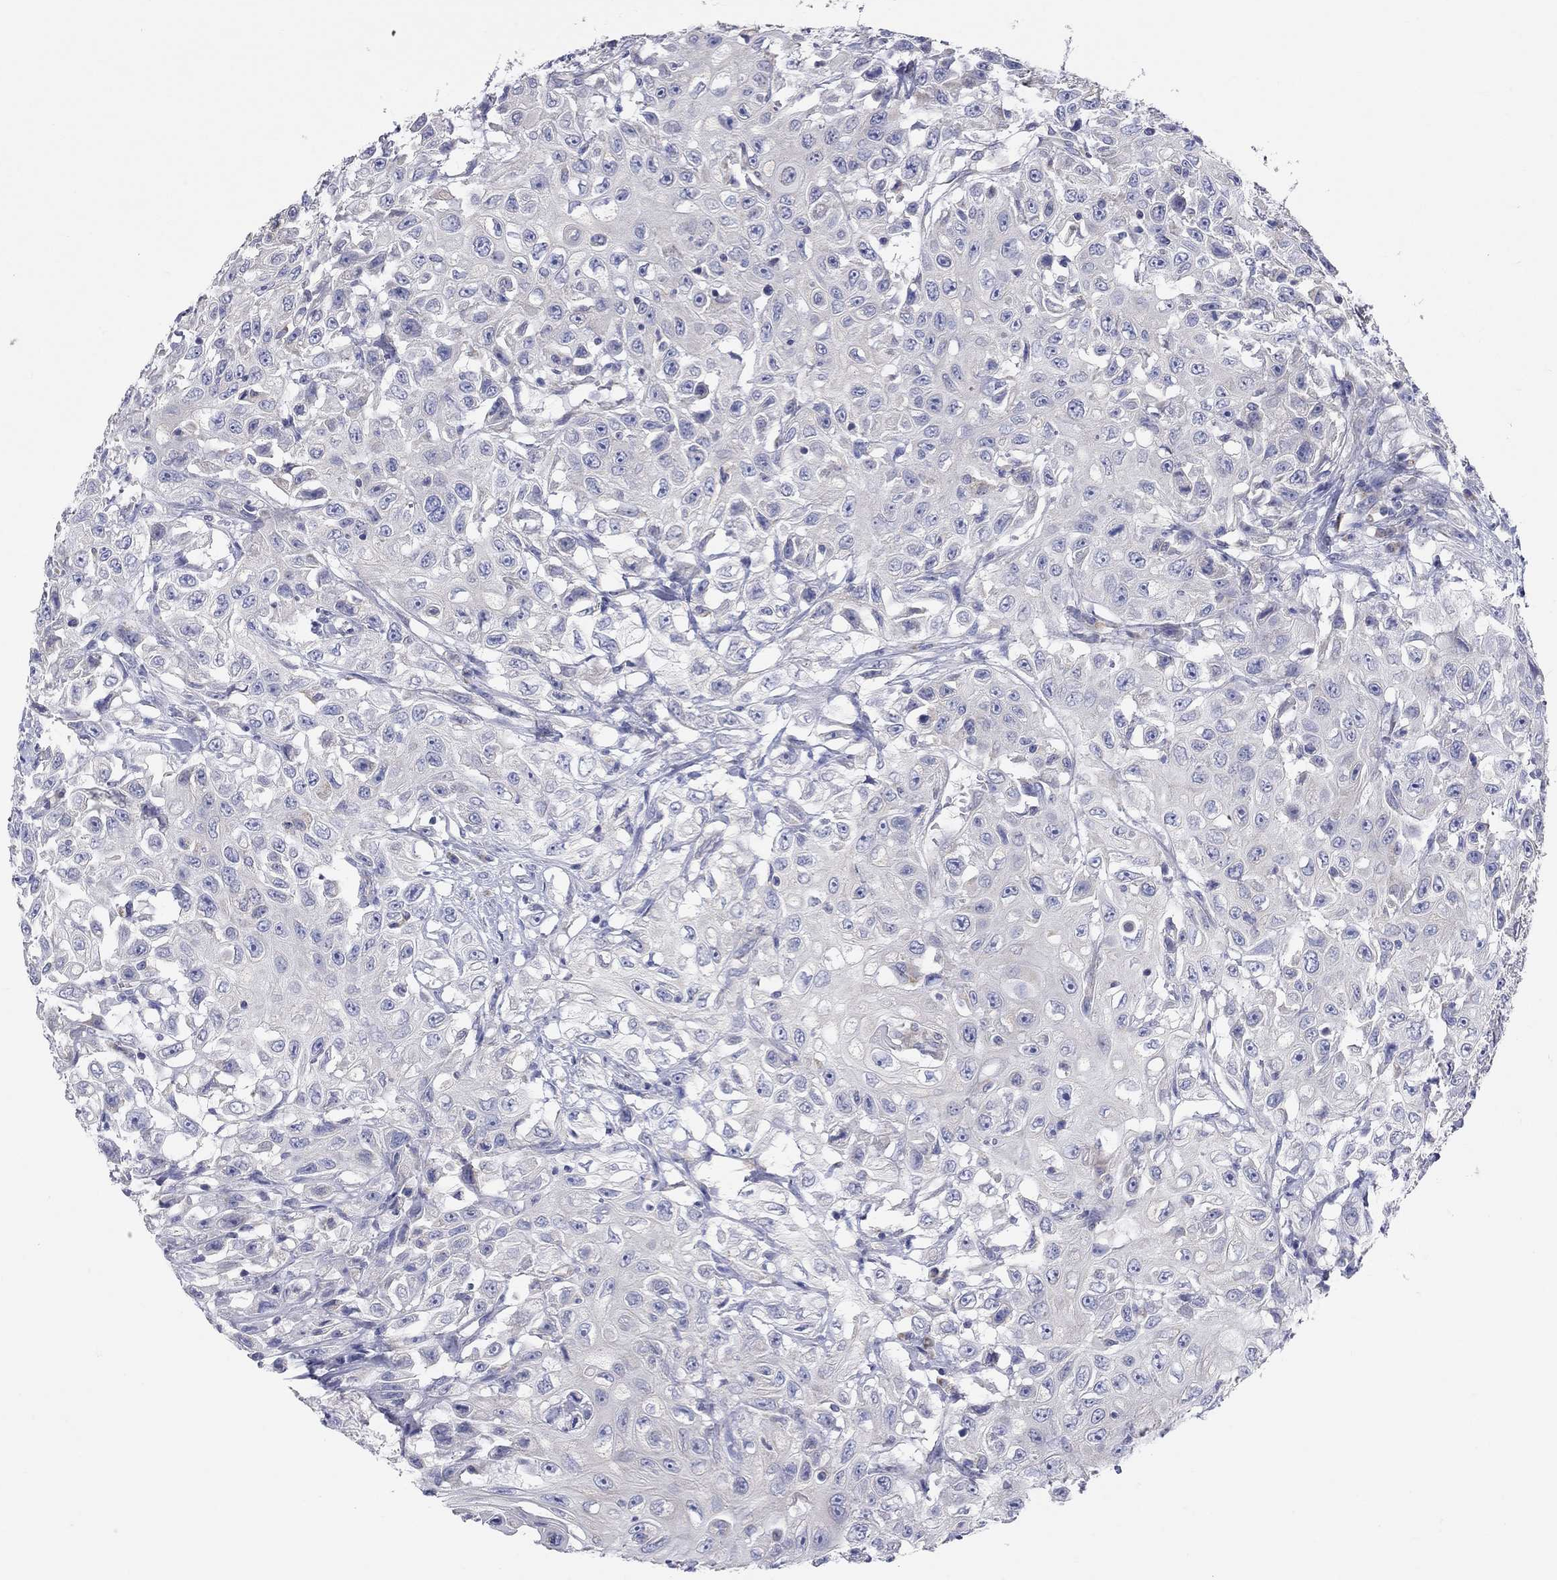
{"staining": {"intensity": "negative", "quantity": "none", "location": "none"}, "tissue": "urothelial cancer", "cell_type": "Tumor cells", "image_type": "cancer", "snomed": [{"axis": "morphology", "description": "Urothelial carcinoma, High grade"}, {"axis": "topography", "description": "Urinary bladder"}], "caption": "DAB (3,3'-diaminobenzidine) immunohistochemical staining of human urothelial cancer shows no significant expression in tumor cells.", "gene": "RCAN1", "patient": {"sex": "female", "age": 56}}